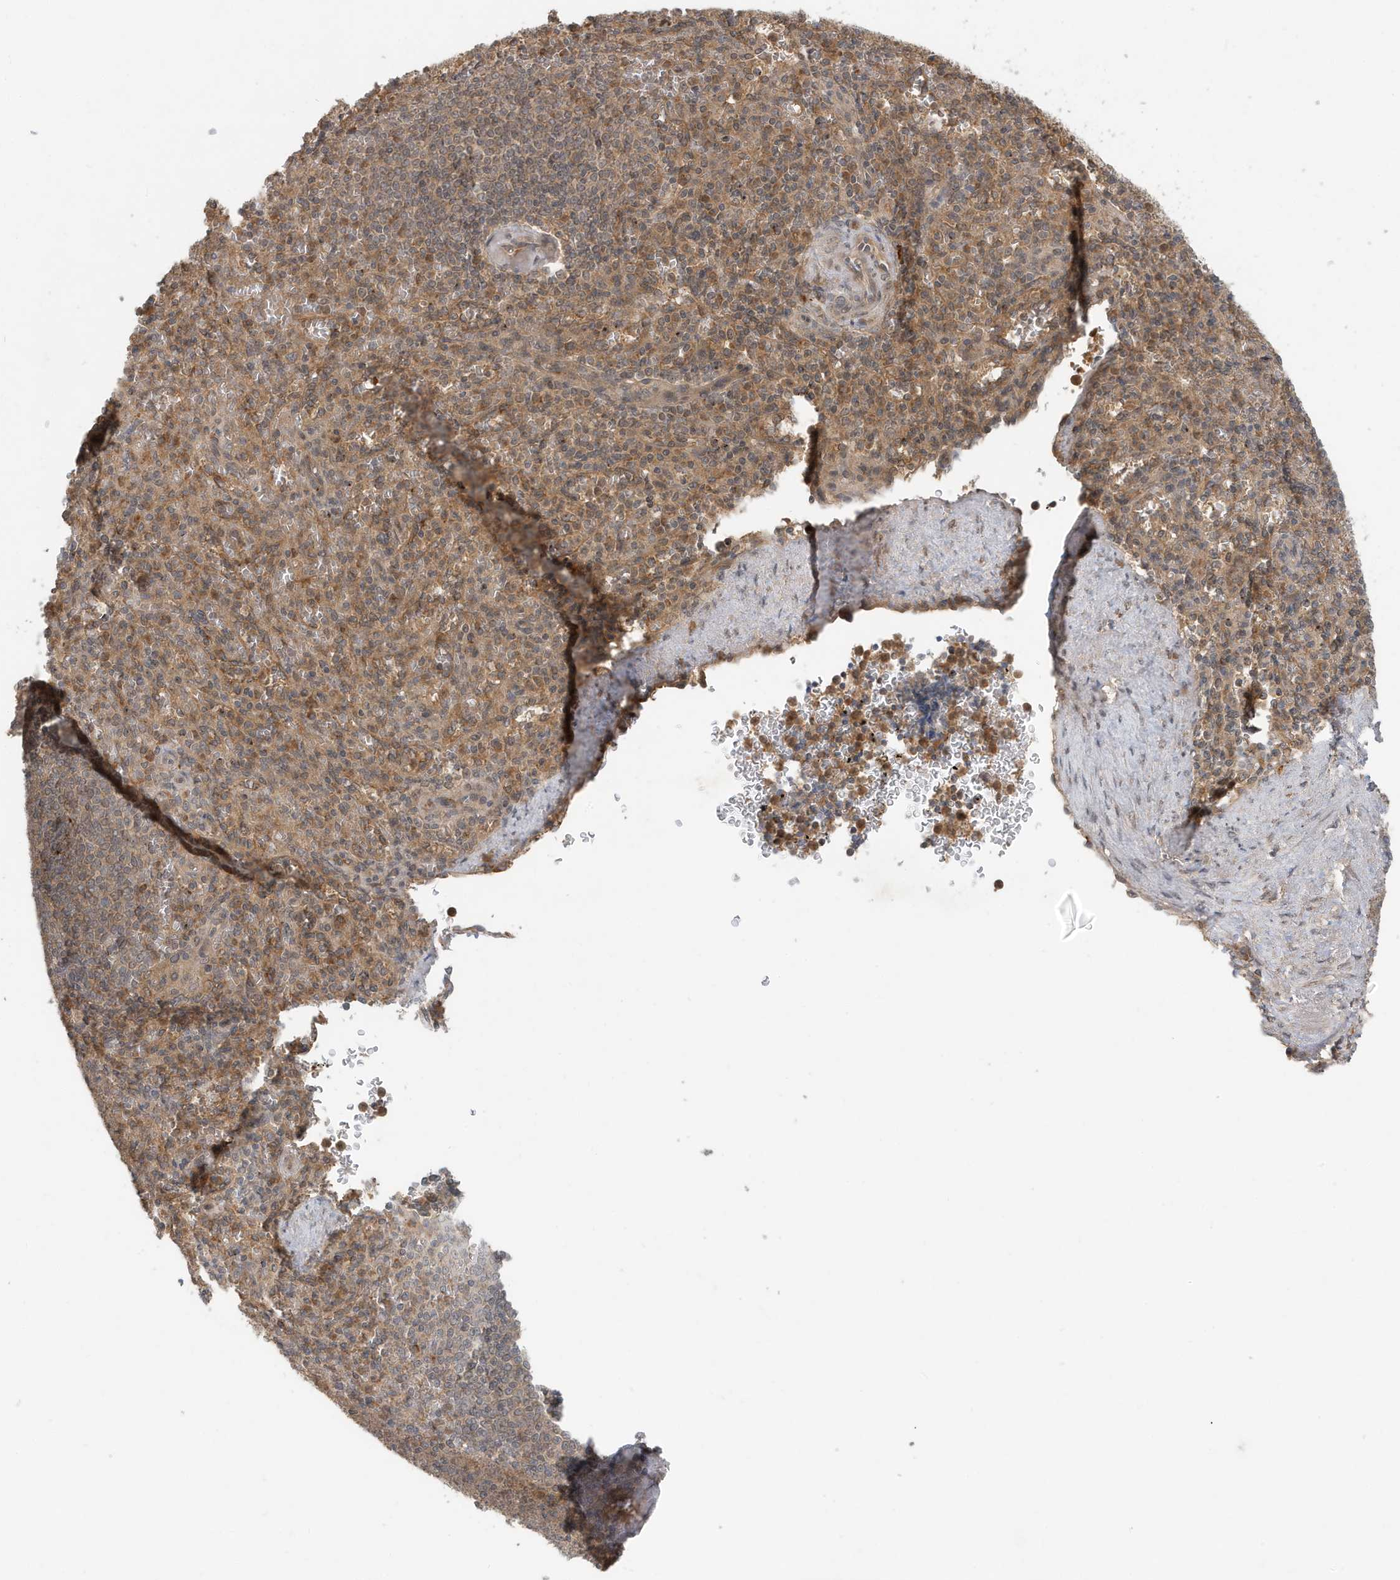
{"staining": {"intensity": "moderate", "quantity": "<25%", "location": "cytoplasmic/membranous,nuclear"}, "tissue": "spleen", "cell_type": "Cells in red pulp", "image_type": "normal", "snomed": [{"axis": "morphology", "description": "Normal tissue, NOS"}, {"axis": "topography", "description": "Spleen"}], "caption": "IHC (DAB) staining of normal spleen demonstrates moderate cytoplasmic/membranous,nuclear protein expression in about <25% of cells in red pulp. The protein is shown in brown color, while the nuclei are stained blue.", "gene": "ABCB9", "patient": {"sex": "female", "age": 74}}